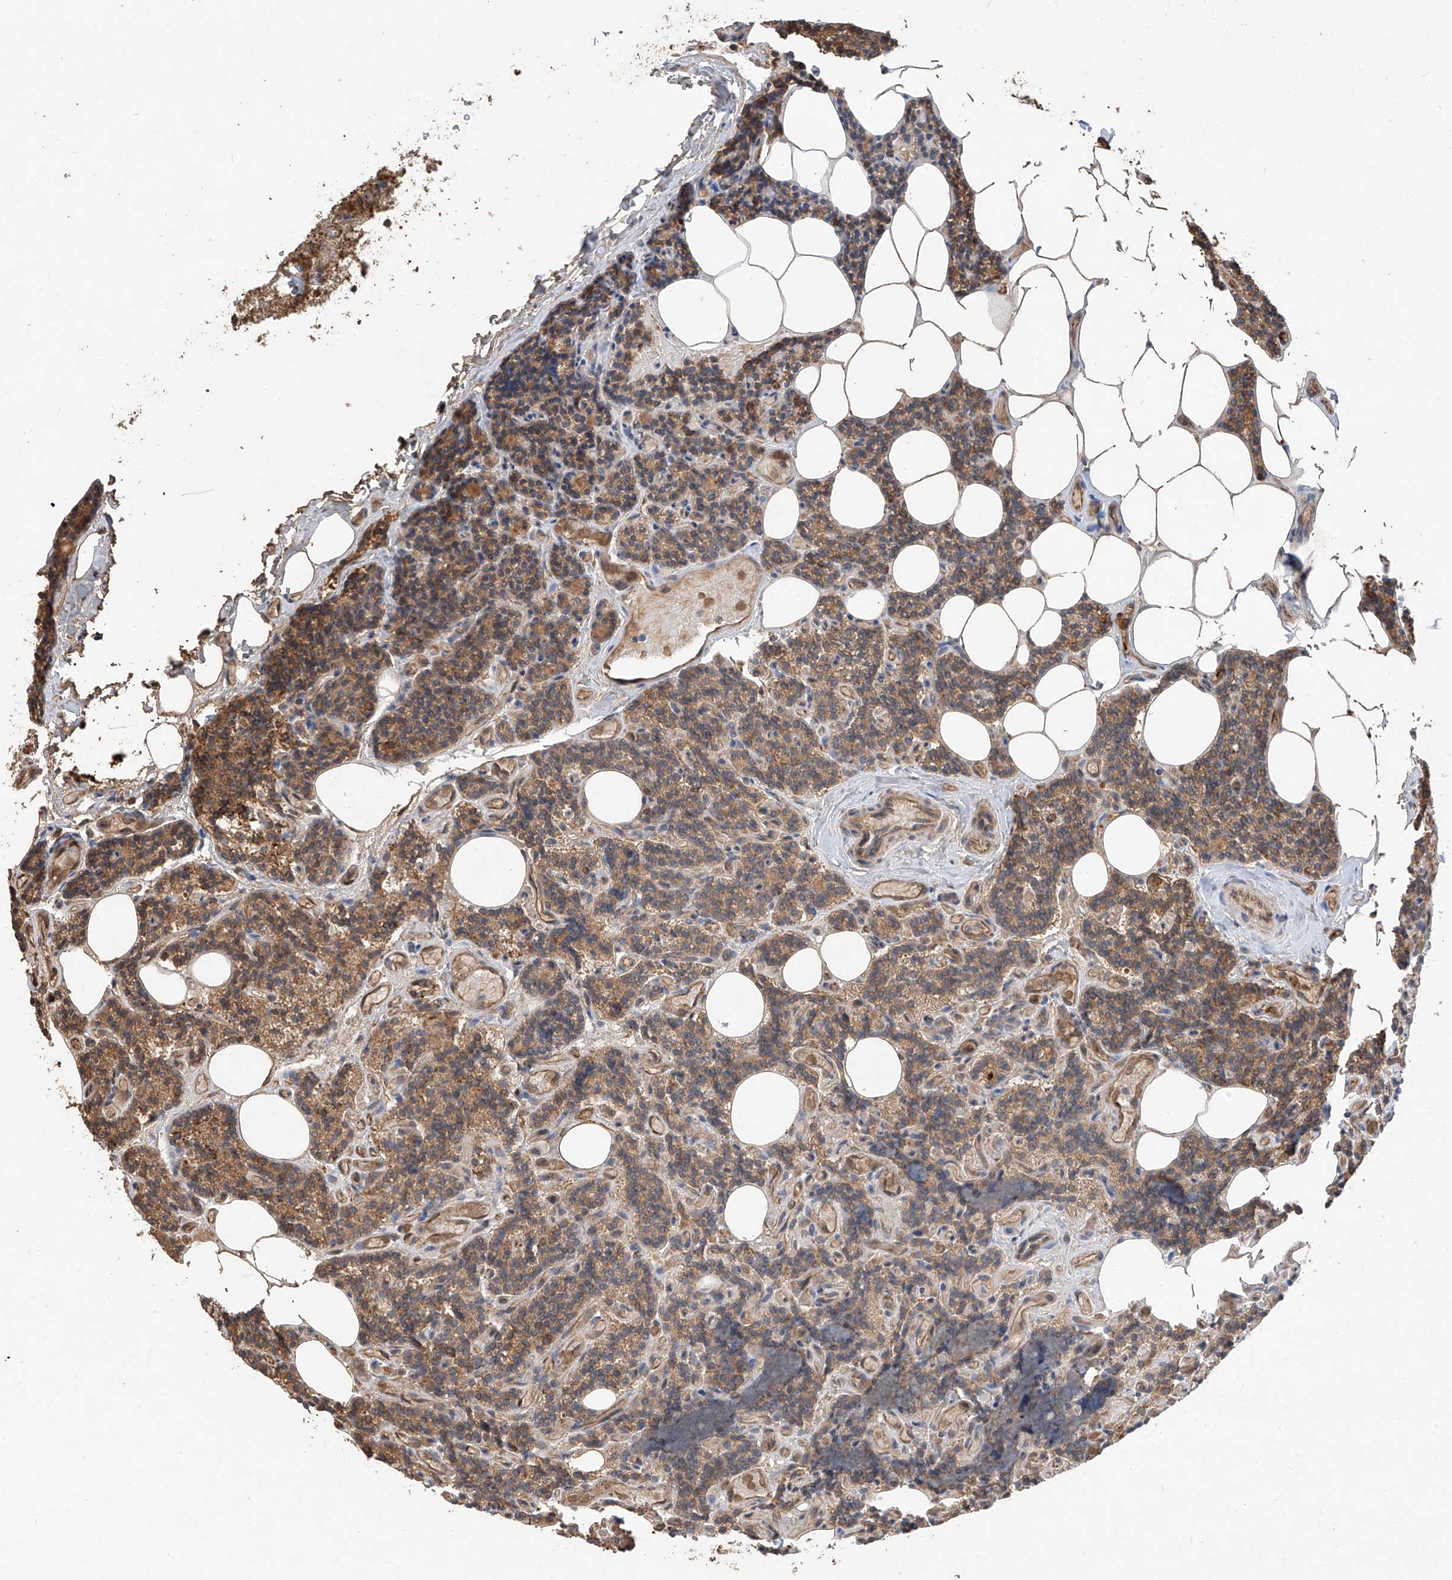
{"staining": {"intensity": "moderate", "quantity": ">75%", "location": "cytoplasmic/membranous"}, "tissue": "parathyroid gland", "cell_type": "Glandular cells", "image_type": "normal", "snomed": [{"axis": "morphology", "description": "Normal tissue, NOS"}, {"axis": "topography", "description": "Parathyroid gland"}], "caption": "Immunohistochemistry image of benign human parathyroid gland stained for a protein (brown), which shows medium levels of moderate cytoplasmic/membranous expression in approximately >75% of glandular cells.", "gene": "AGBL5", "patient": {"sex": "female", "age": 43}}